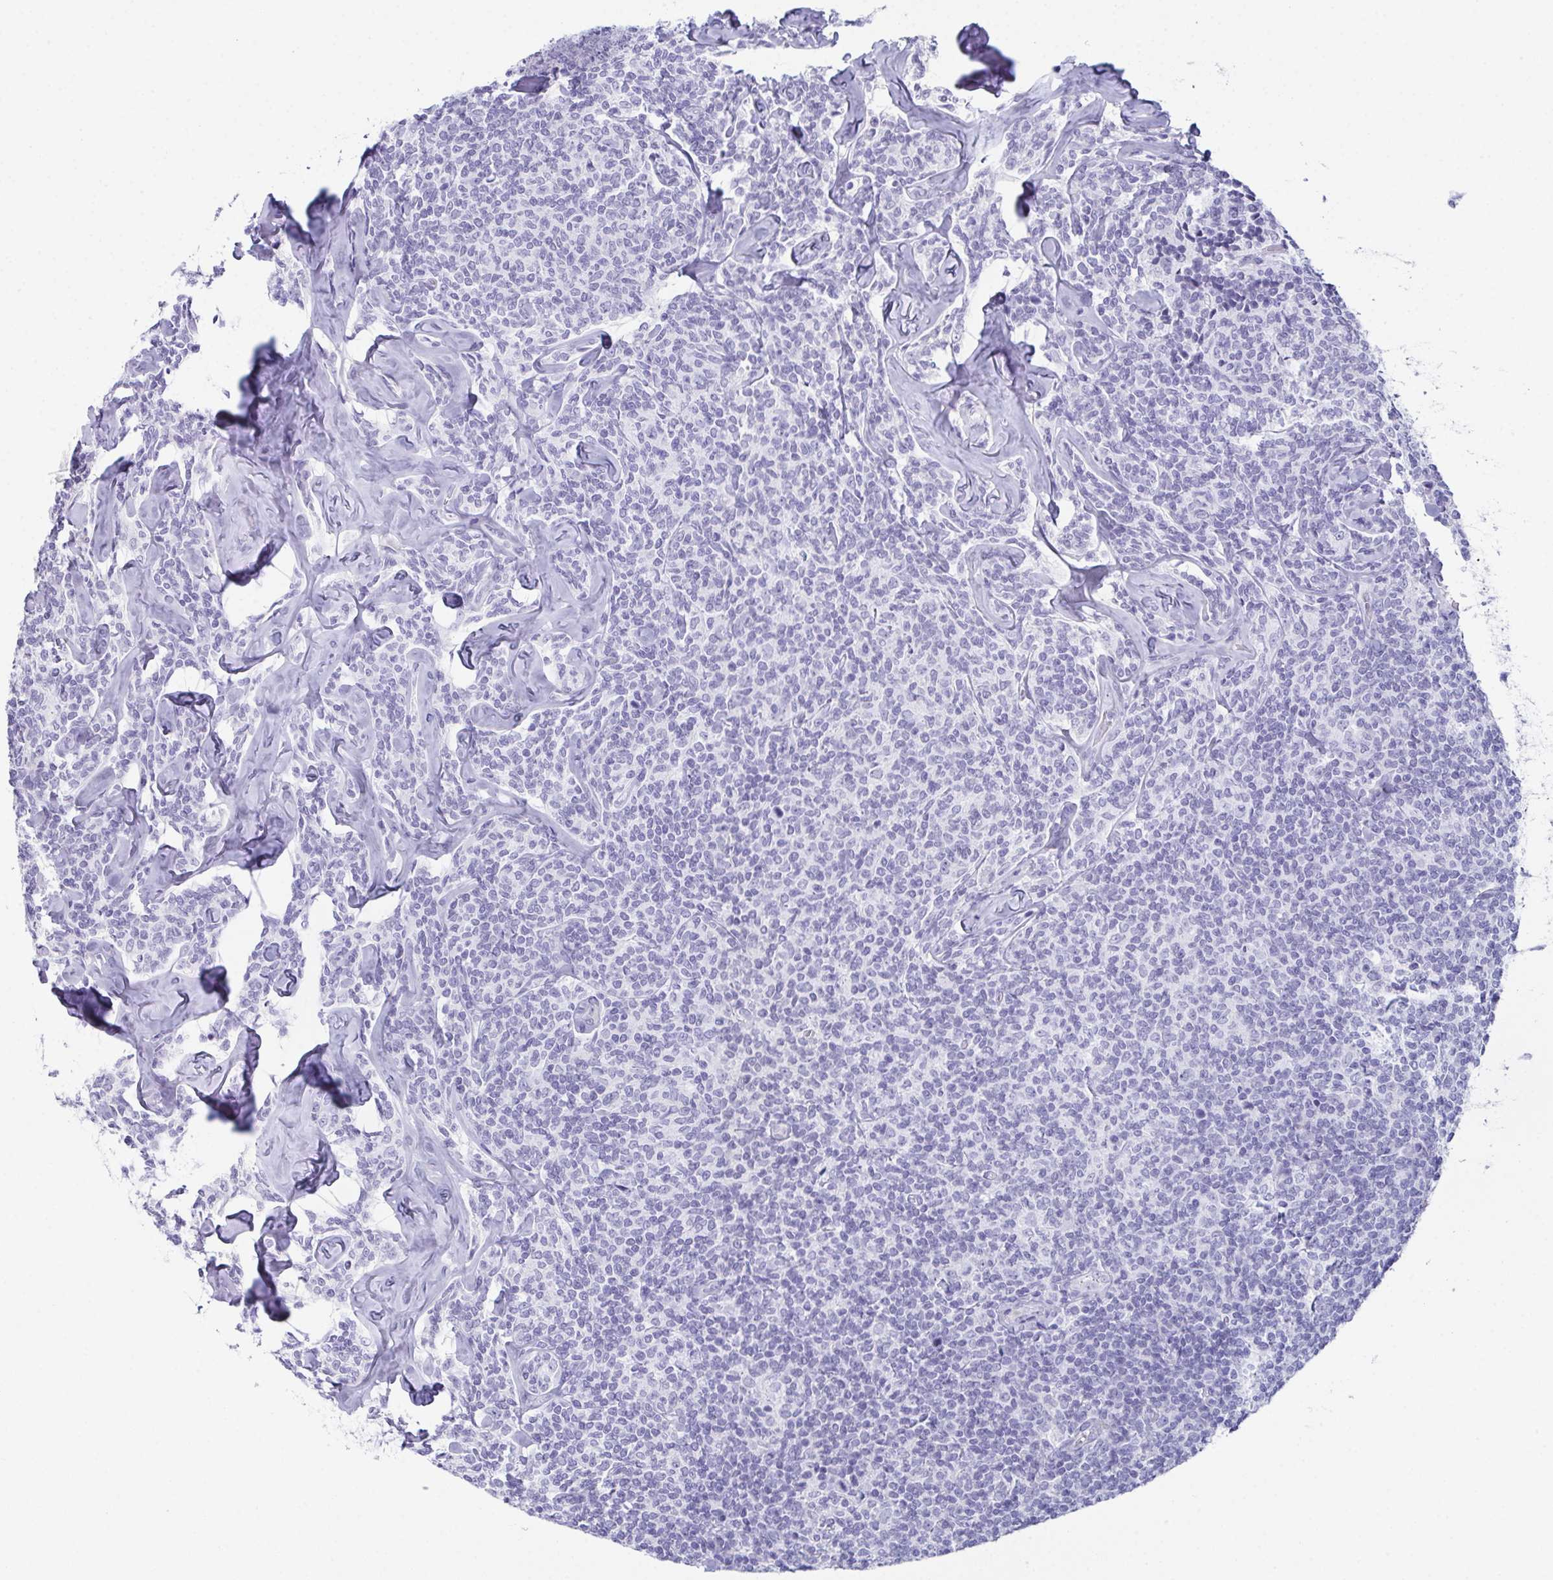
{"staining": {"intensity": "negative", "quantity": "none", "location": "none"}, "tissue": "lymphoma", "cell_type": "Tumor cells", "image_type": "cancer", "snomed": [{"axis": "morphology", "description": "Malignant lymphoma, non-Hodgkin's type, Low grade"}, {"axis": "topography", "description": "Lymph node"}], "caption": "Immunohistochemistry (IHC) of lymphoma reveals no expression in tumor cells.", "gene": "TEX19", "patient": {"sex": "female", "age": 56}}